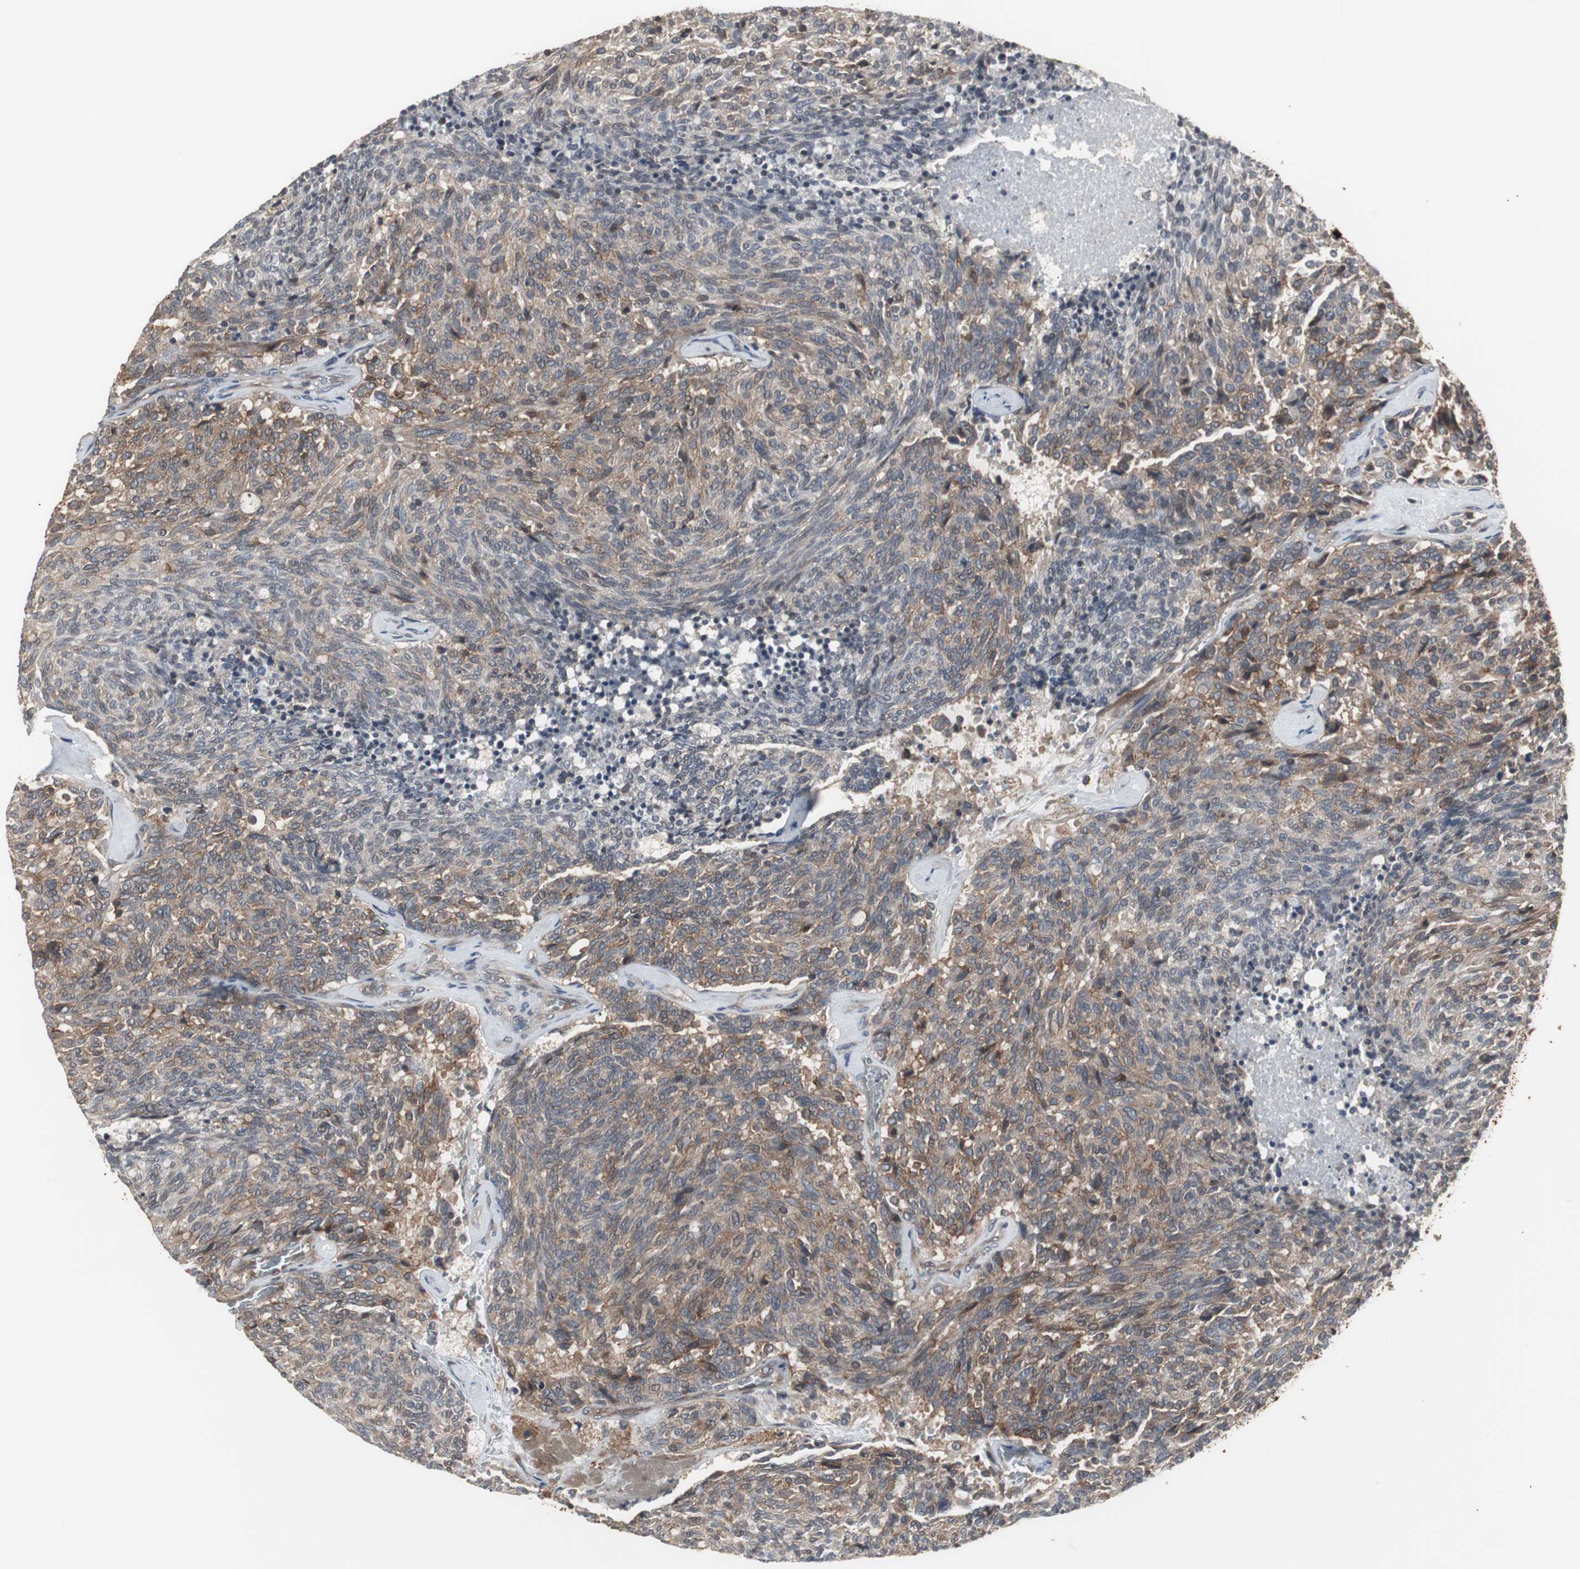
{"staining": {"intensity": "moderate", "quantity": ">75%", "location": "cytoplasmic/membranous"}, "tissue": "carcinoid", "cell_type": "Tumor cells", "image_type": "cancer", "snomed": [{"axis": "morphology", "description": "Carcinoid, malignant, NOS"}, {"axis": "topography", "description": "Pancreas"}], "caption": "Immunohistochemistry photomicrograph of human malignant carcinoid stained for a protein (brown), which demonstrates medium levels of moderate cytoplasmic/membranous positivity in about >75% of tumor cells.", "gene": "ATP2B2", "patient": {"sex": "female", "age": 54}}